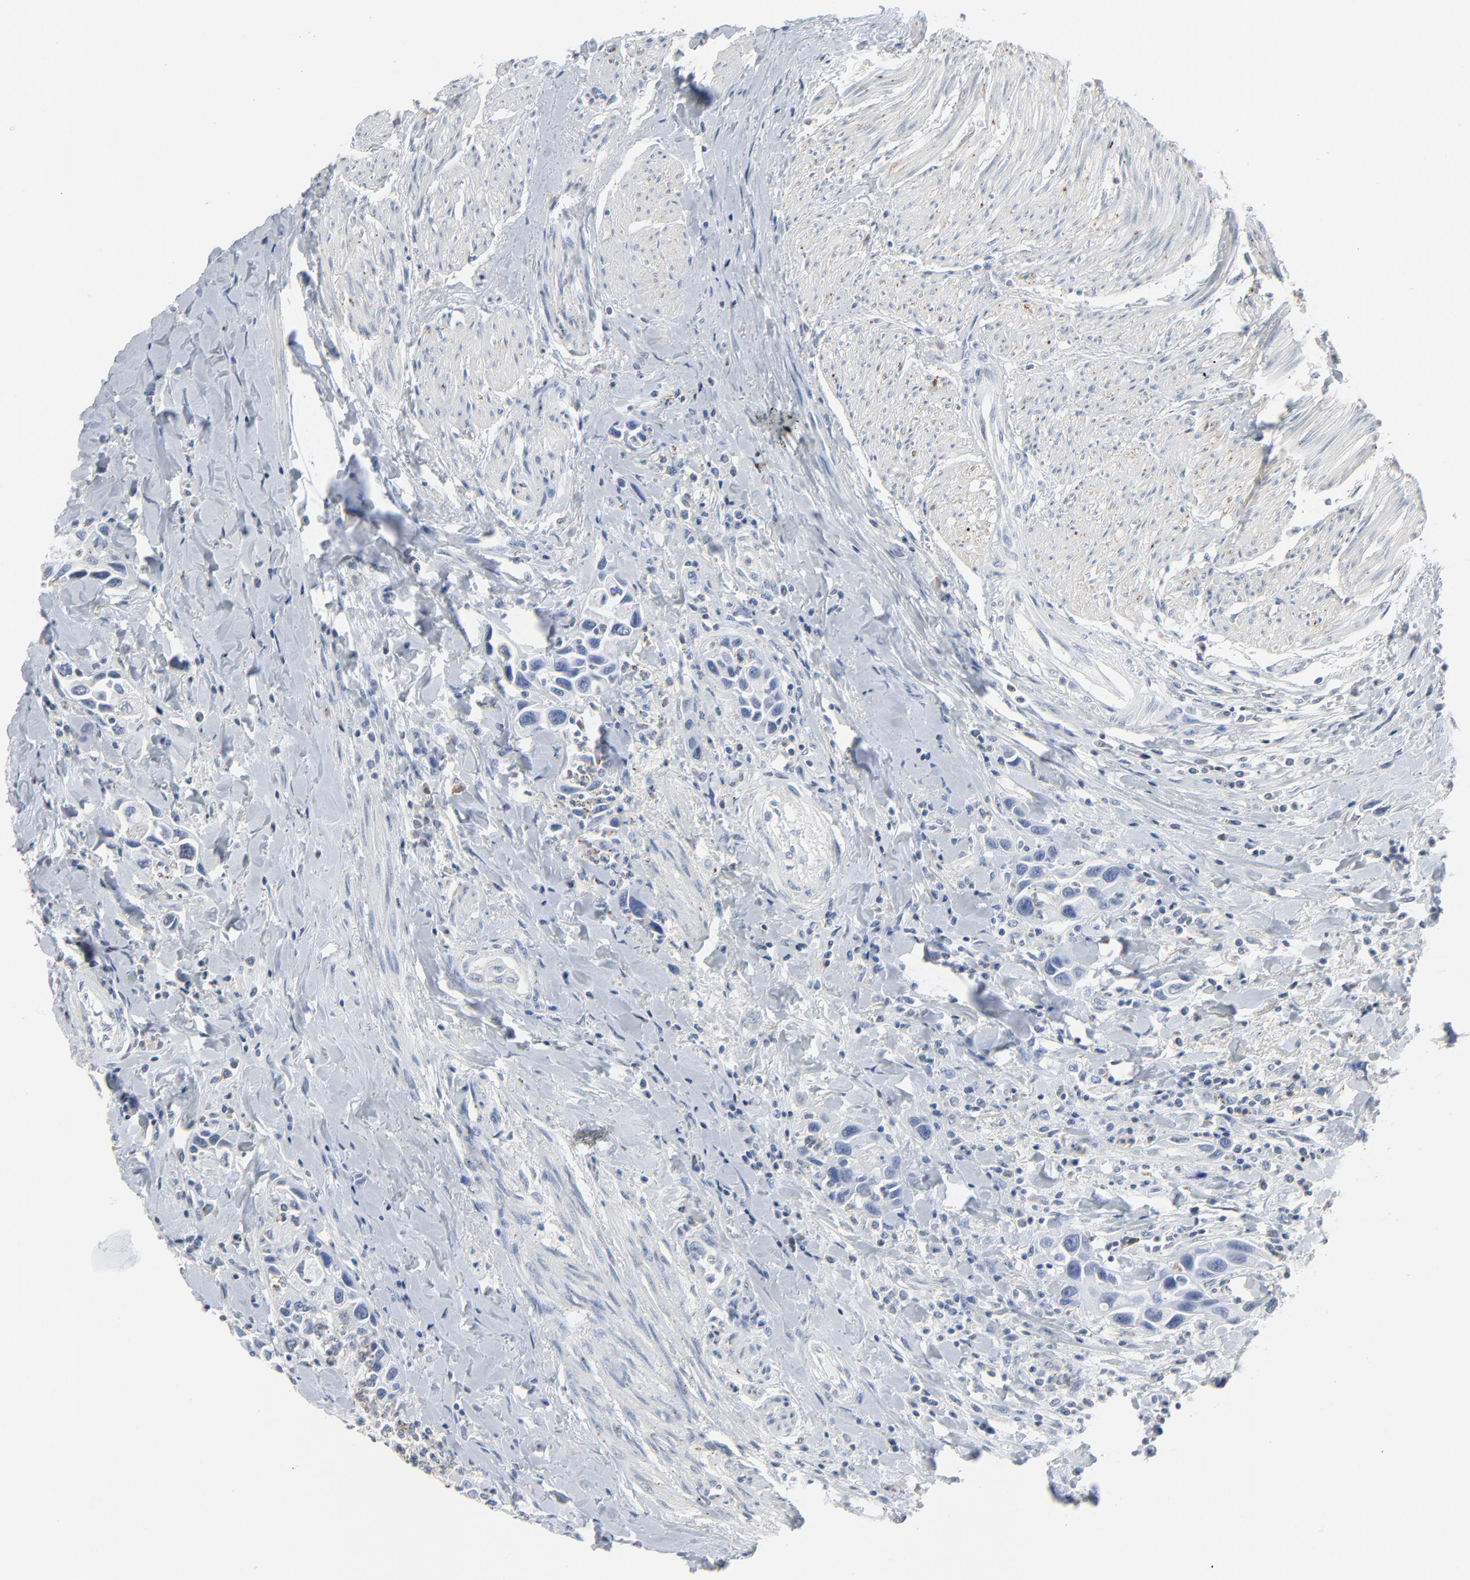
{"staining": {"intensity": "negative", "quantity": "none", "location": "none"}, "tissue": "urothelial cancer", "cell_type": "Tumor cells", "image_type": "cancer", "snomed": [{"axis": "morphology", "description": "Urothelial carcinoma, High grade"}, {"axis": "topography", "description": "Urinary bladder"}], "caption": "This is an IHC photomicrograph of human urothelial cancer. There is no staining in tumor cells.", "gene": "PHGDH", "patient": {"sex": "male", "age": 66}}